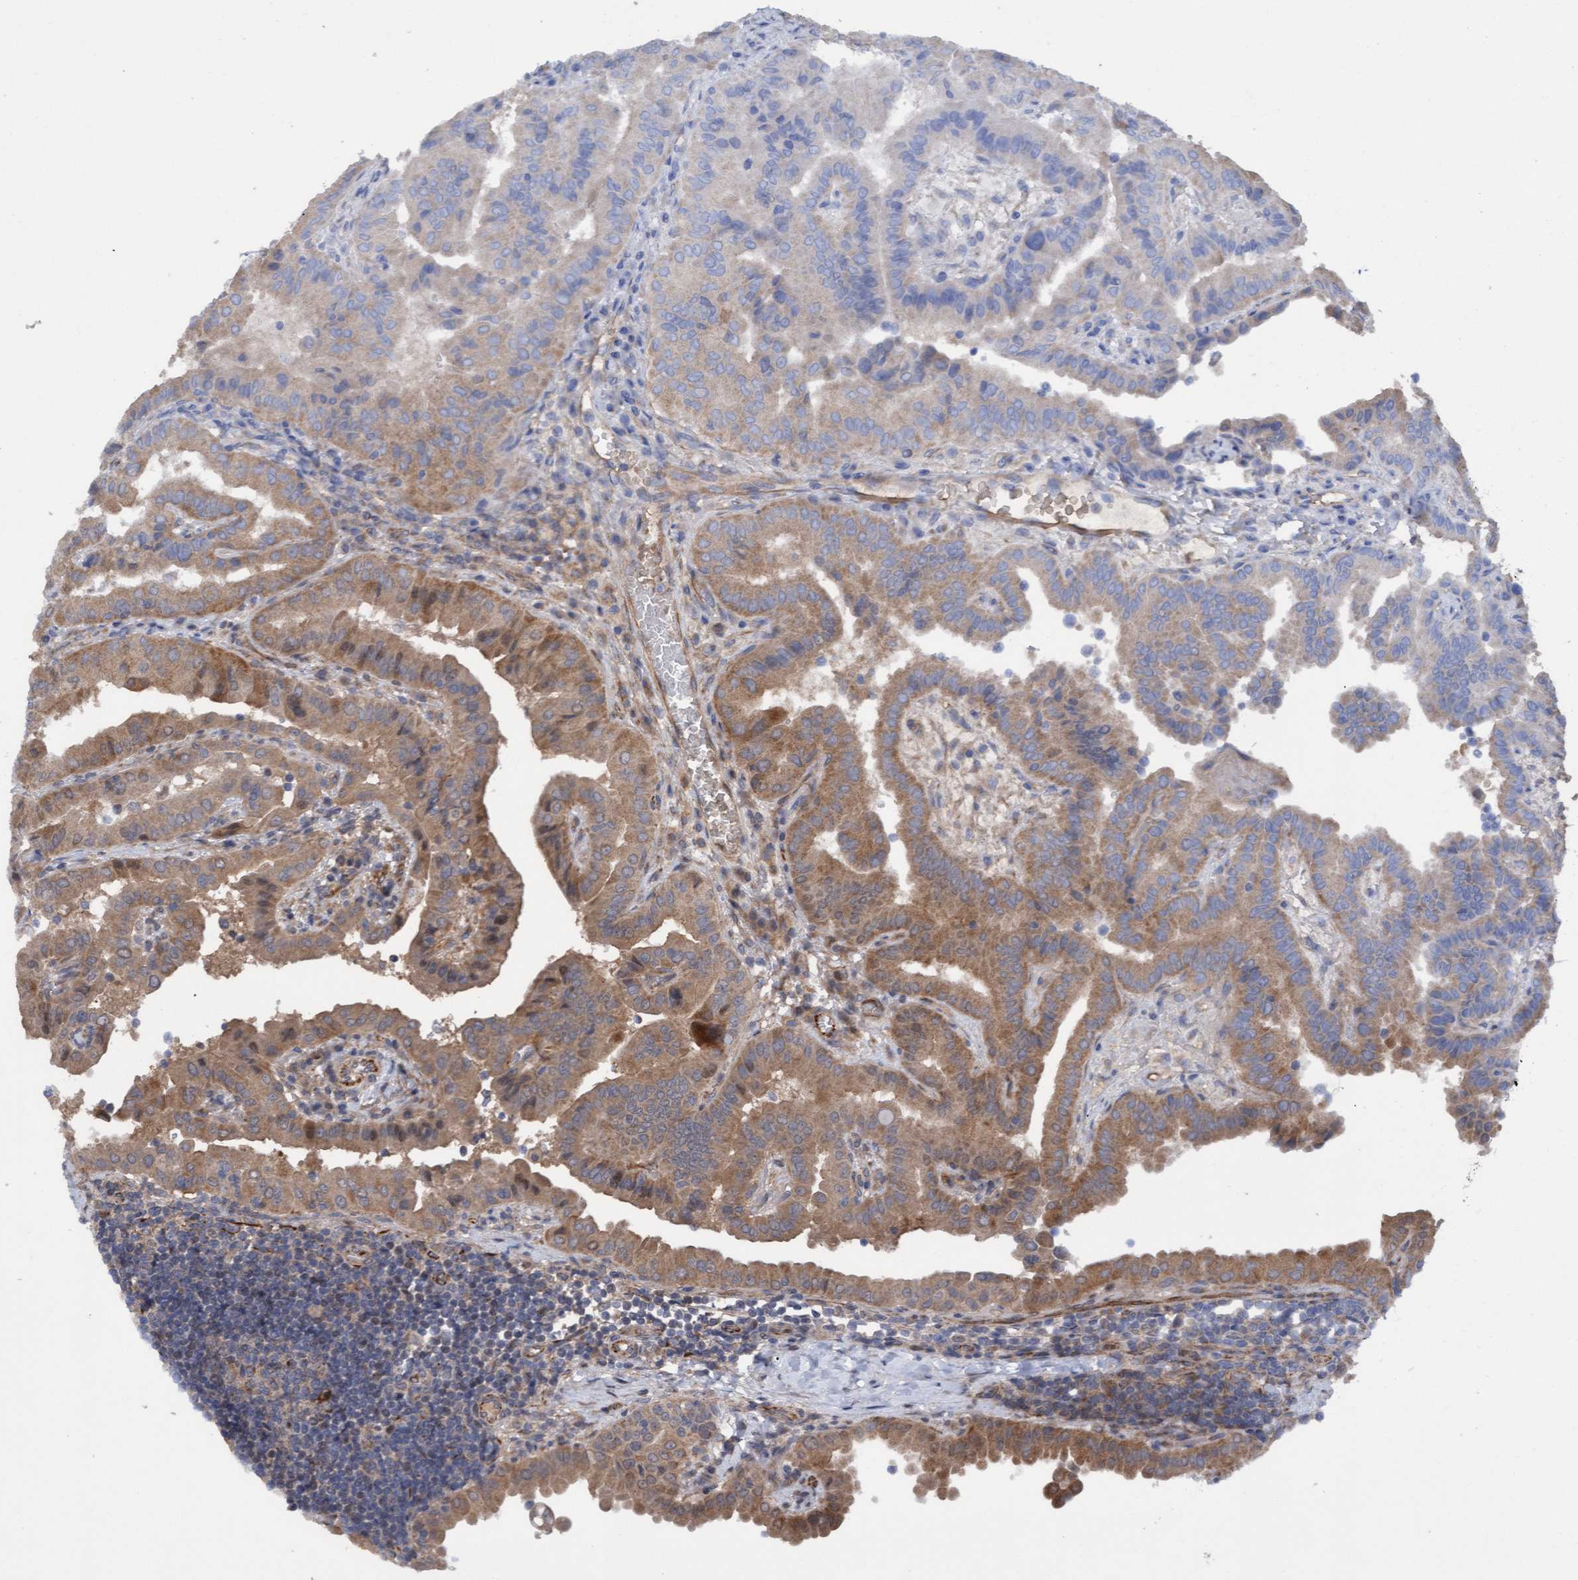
{"staining": {"intensity": "moderate", "quantity": ">75%", "location": "cytoplasmic/membranous"}, "tissue": "thyroid cancer", "cell_type": "Tumor cells", "image_type": "cancer", "snomed": [{"axis": "morphology", "description": "Papillary adenocarcinoma, NOS"}, {"axis": "topography", "description": "Thyroid gland"}], "caption": "This histopathology image reveals thyroid cancer stained with immunohistochemistry to label a protein in brown. The cytoplasmic/membranous of tumor cells show moderate positivity for the protein. Nuclei are counter-stained blue.", "gene": "ITFG1", "patient": {"sex": "male", "age": 33}}